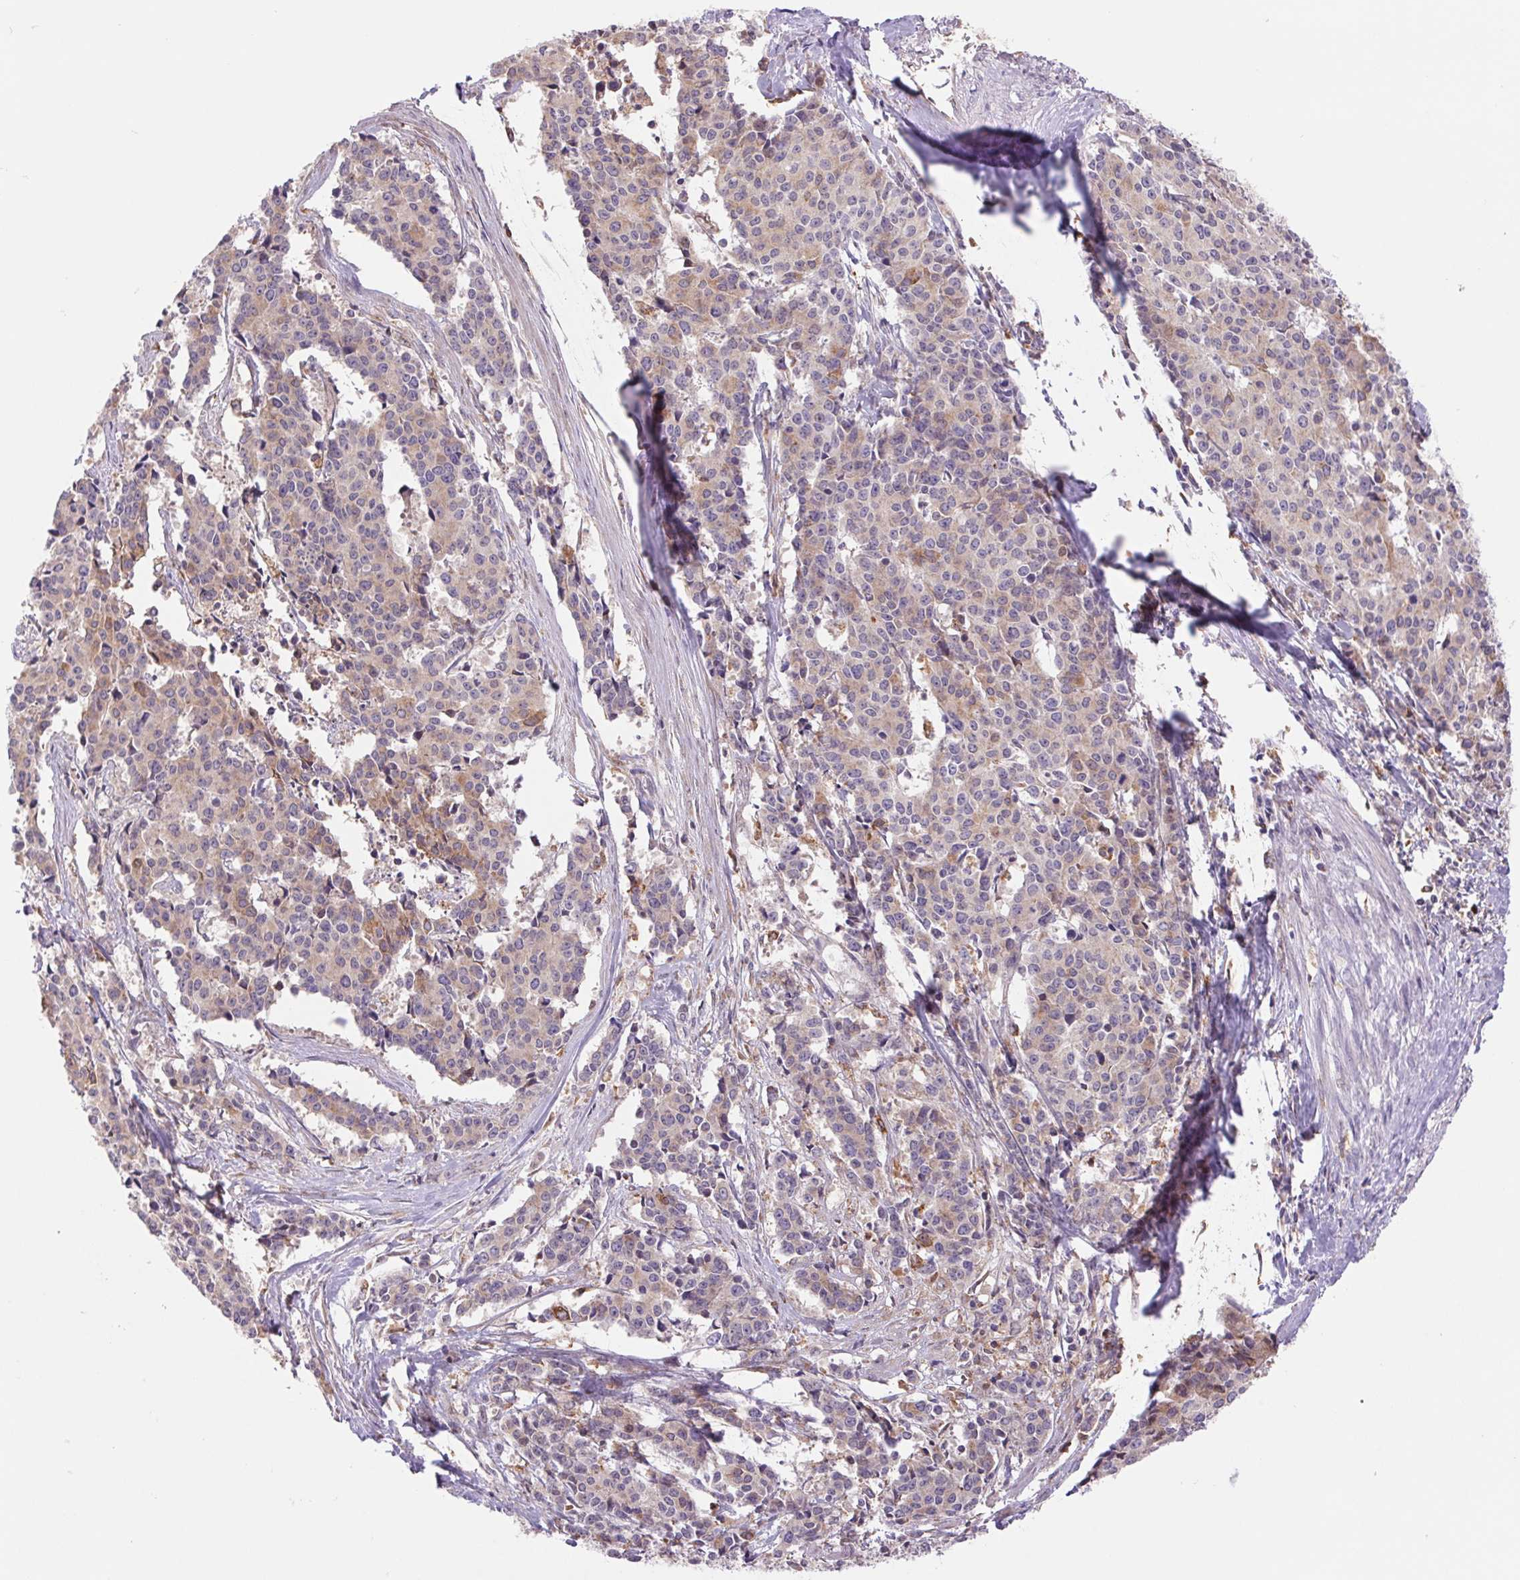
{"staining": {"intensity": "moderate", "quantity": "<25%", "location": "cytoplasmic/membranous"}, "tissue": "cervical cancer", "cell_type": "Tumor cells", "image_type": "cancer", "snomed": [{"axis": "morphology", "description": "Squamous cell carcinoma, NOS"}, {"axis": "topography", "description": "Cervix"}], "caption": "Immunohistochemistry (IHC) of cervical squamous cell carcinoma reveals low levels of moderate cytoplasmic/membranous expression in about <25% of tumor cells. (Brightfield microscopy of DAB IHC at high magnification).", "gene": "KLHL20", "patient": {"sex": "female", "age": 28}}